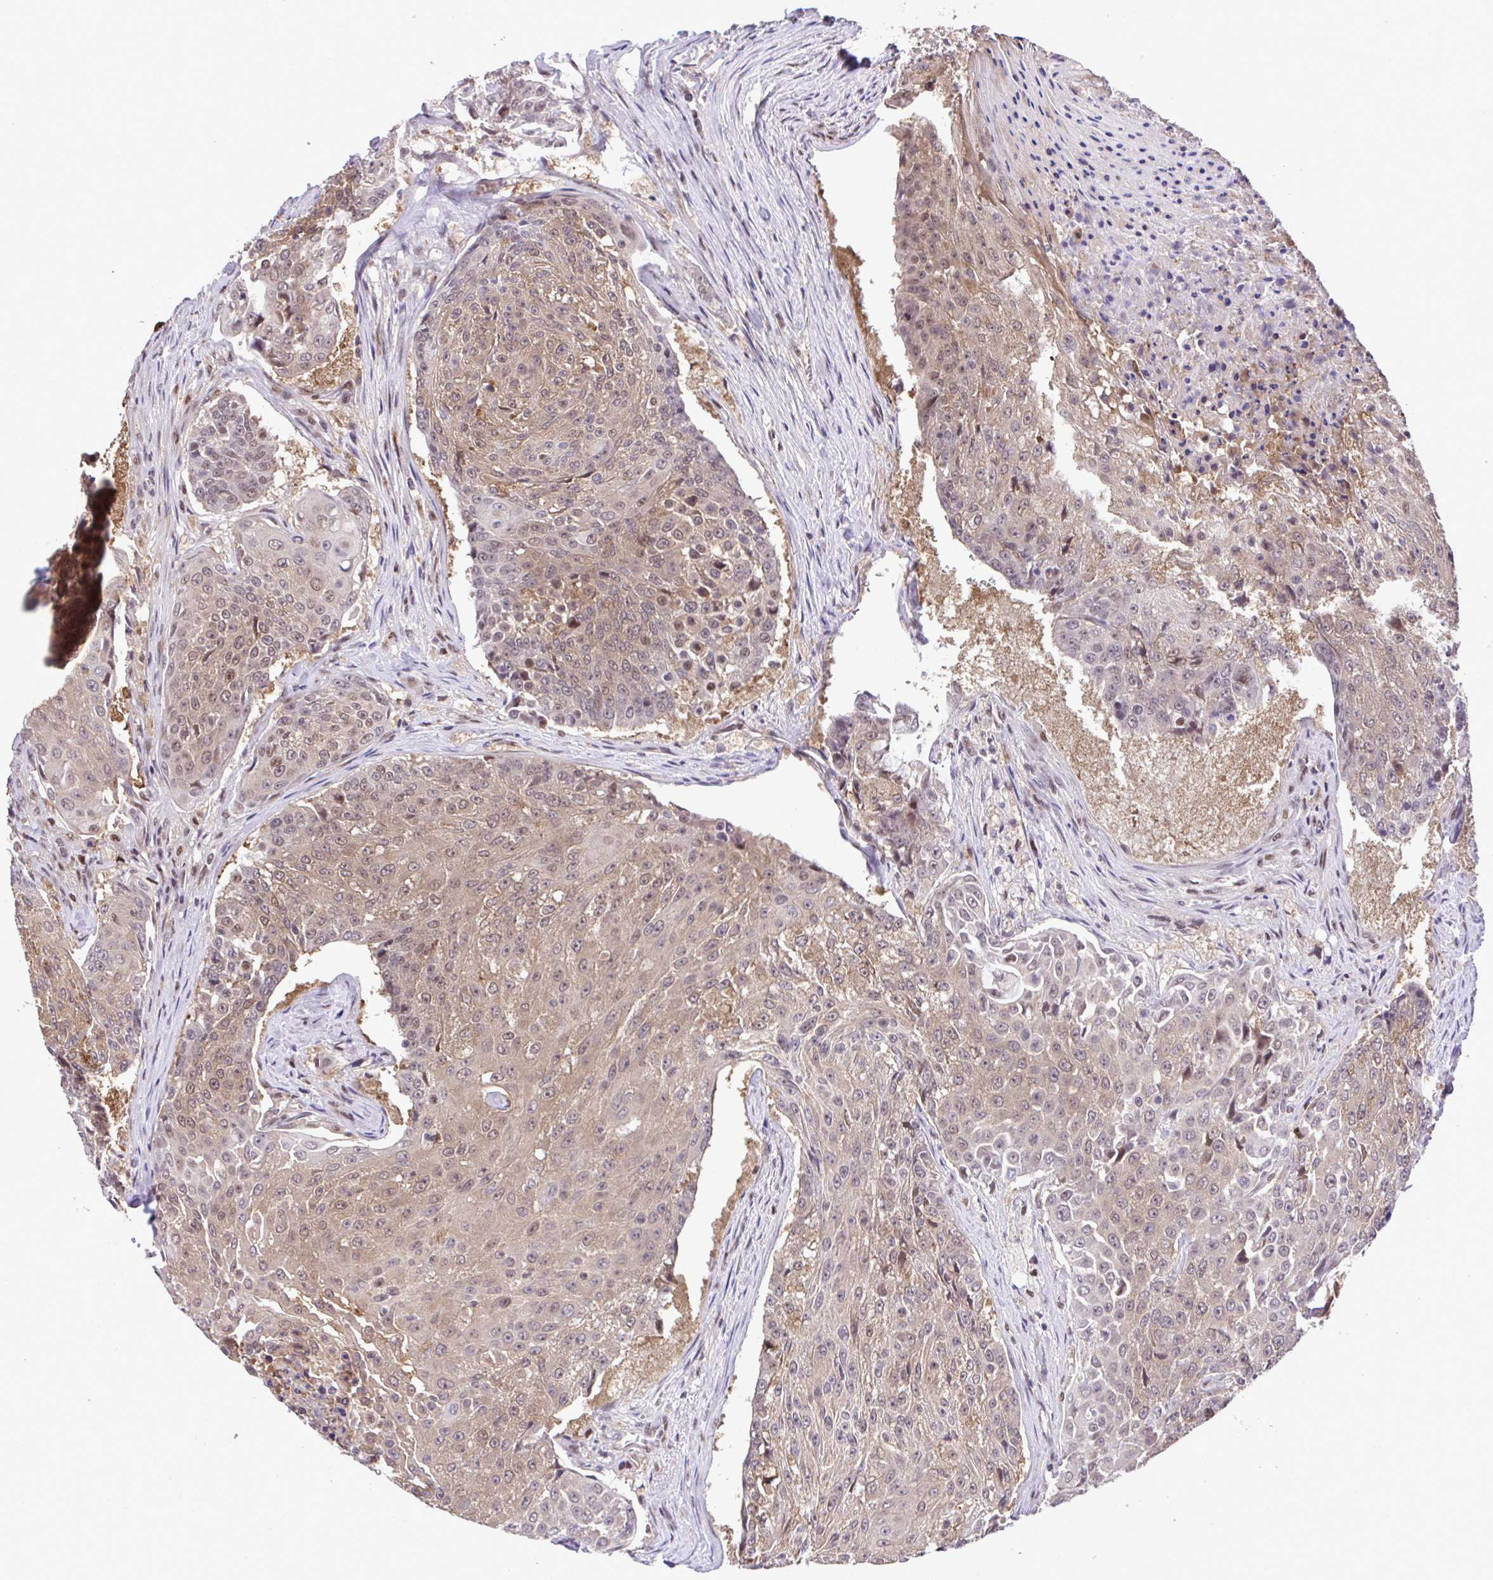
{"staining": {"intensity": "weak", "quantity": ">75%", "location": "cytoplasmic/membranous,nuclear"}, "tissue": "urothelial cancer", "cell_type": "Tumor cells", "image_type": "cancer", "snomed": [{"axis": "morphology", "description": "Urothelial carcinoma, High grade"}, {"axis": "topography", "description": "Urinary bladder"}], "caption": "Urothelial cancer stained for a protein (brown) displays weak cytoplasmic/membranous and nuclear positive staining in approximately >75% of tumor cells.", "gene": "GLIS3", "patient": {"sex": "female", "age": 63}}